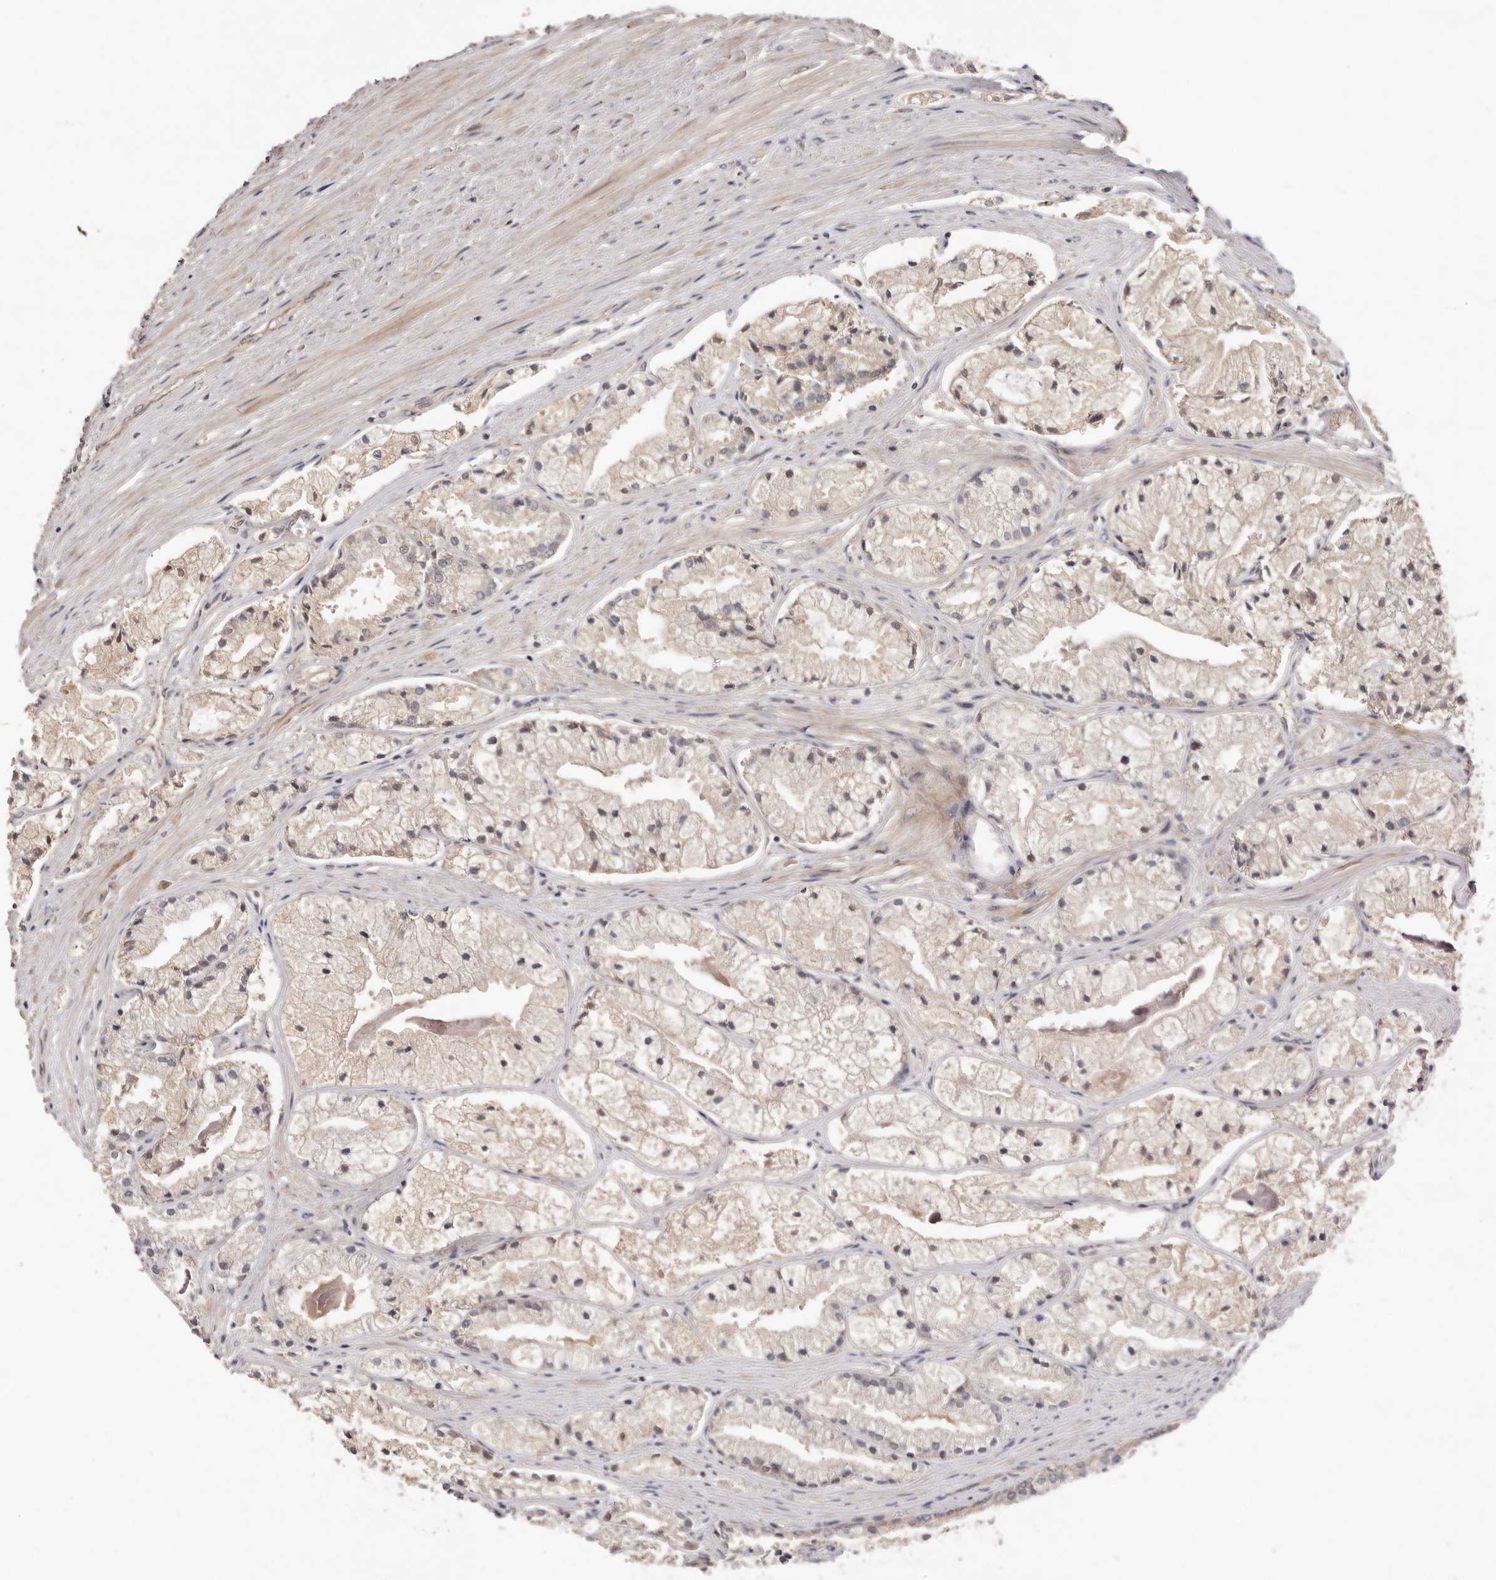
{"staining": {"intensity": "negative", "quantity": "none", "location": "none"}, "tissue": "prostate cancer", "cell_type": "Tumor cells", "image_type": "cancer", "snomed": [{"axis": "morphology", "description": "Adenocarcinoma, High grade"}, {"axis": "topography", "description": "Prostate"}], "caption": "DAB immunohistochemical staining of prostate adenocarcinoma (high-grade) reveals no significant staining in tumor cells. (DAB immunohistochemistry (IHC) visualized using brightfield microscopy, high magnification).", "gene": "DOP1A", "patient": {"sex": "male", "age": 50}}